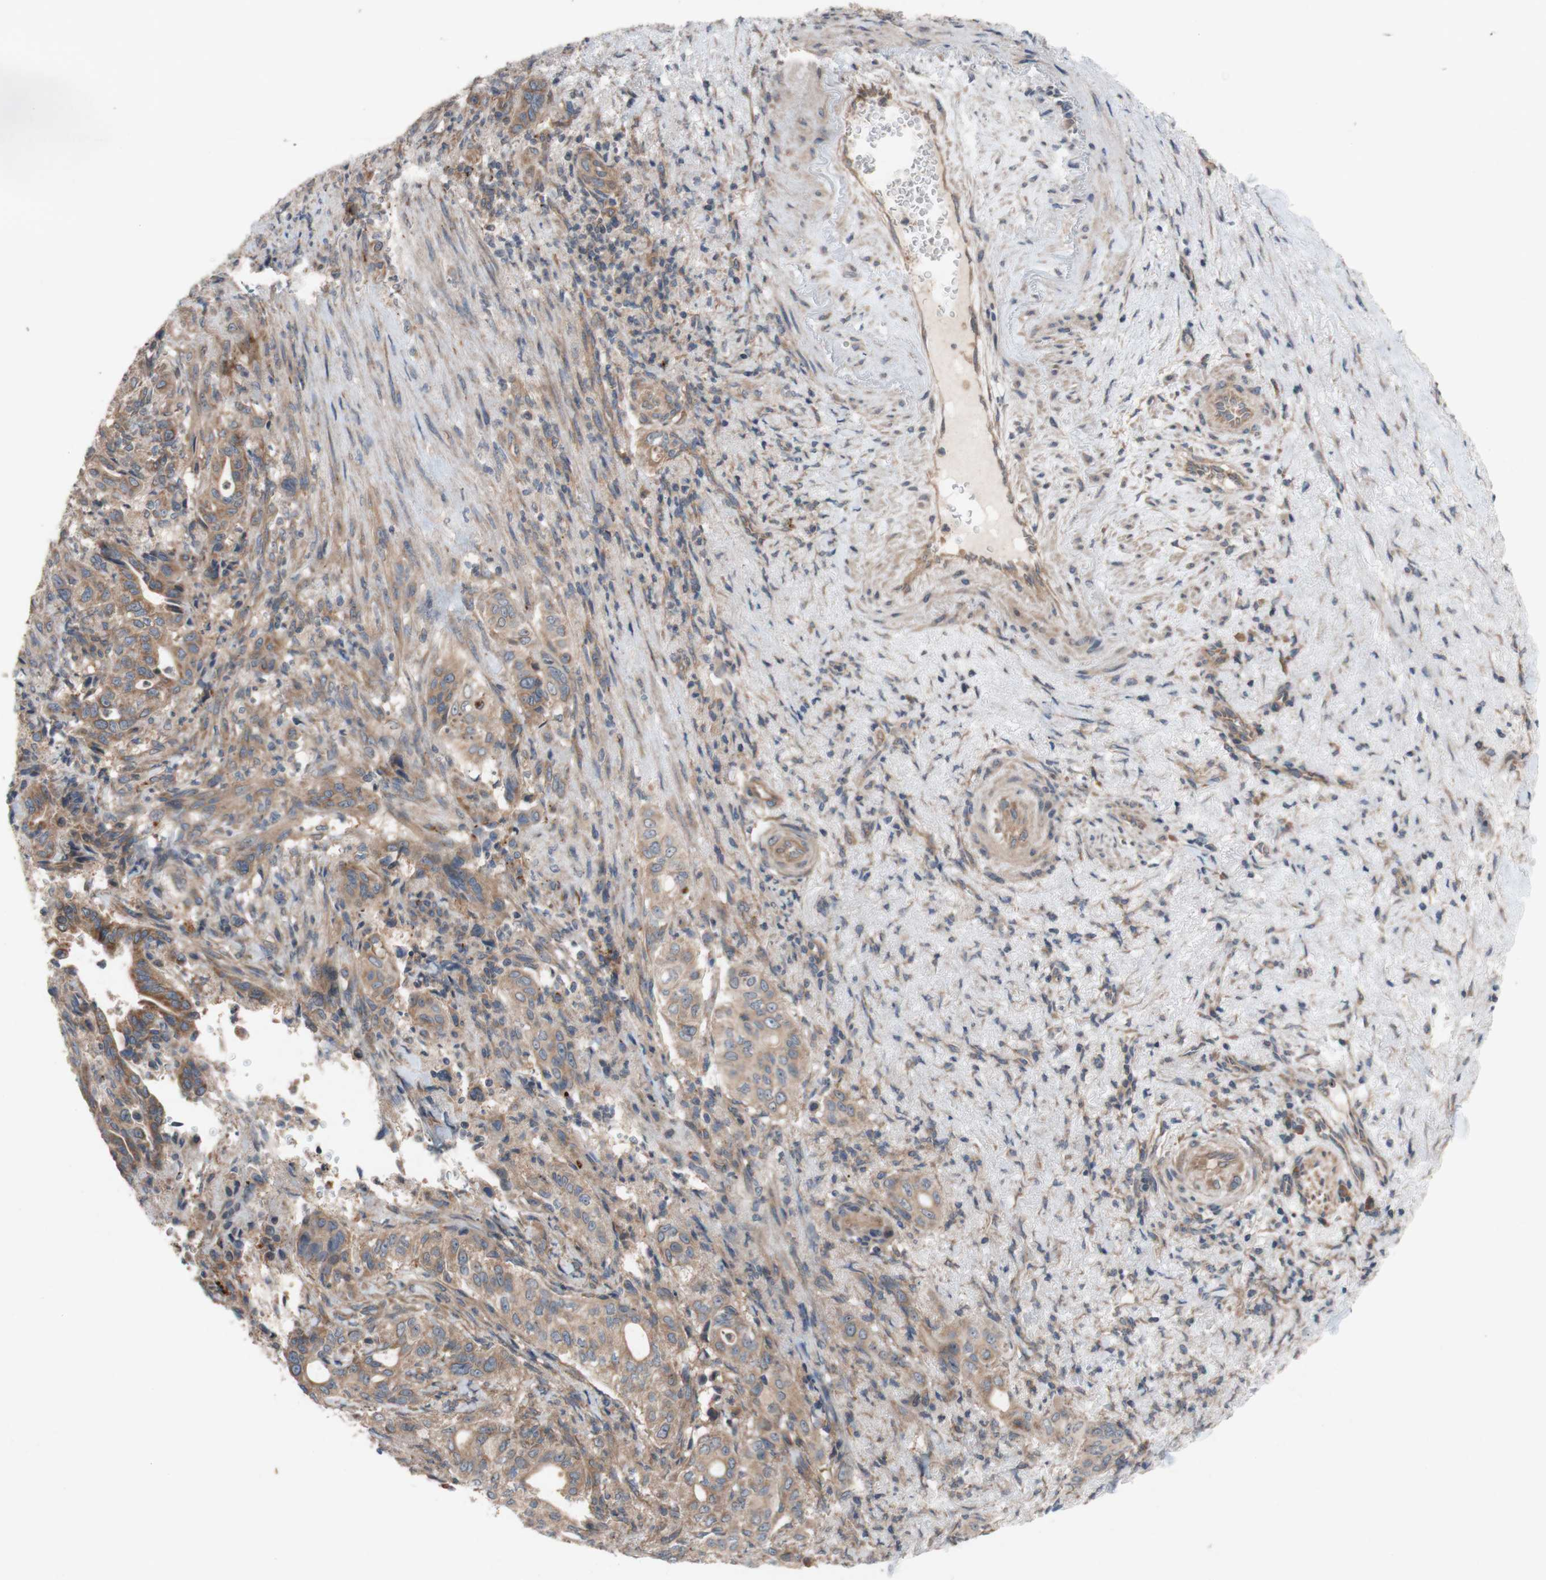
{"staining": {"intensity": "moderate", "quantity": ">75%", "location": "cytoplasmic/membranous"}, "tissue": "liver cancer", "cell_type": "Tumor cells", "image_type": "cancer", "snomed": [{"axis": "morphology", "description": "Cholangiocarcinoma"}, {"axis": "topography", "description": "Liver"}], "caption": "High-power microscopy captured an immunohistochemistry (IHC) photomicrograph of liver cancer, revealing moderate cytoplasmic/membranous staining in approximately >75% of tumor cells.", "gene": "TST", "patient": {"sex": "female", "age": 67}}